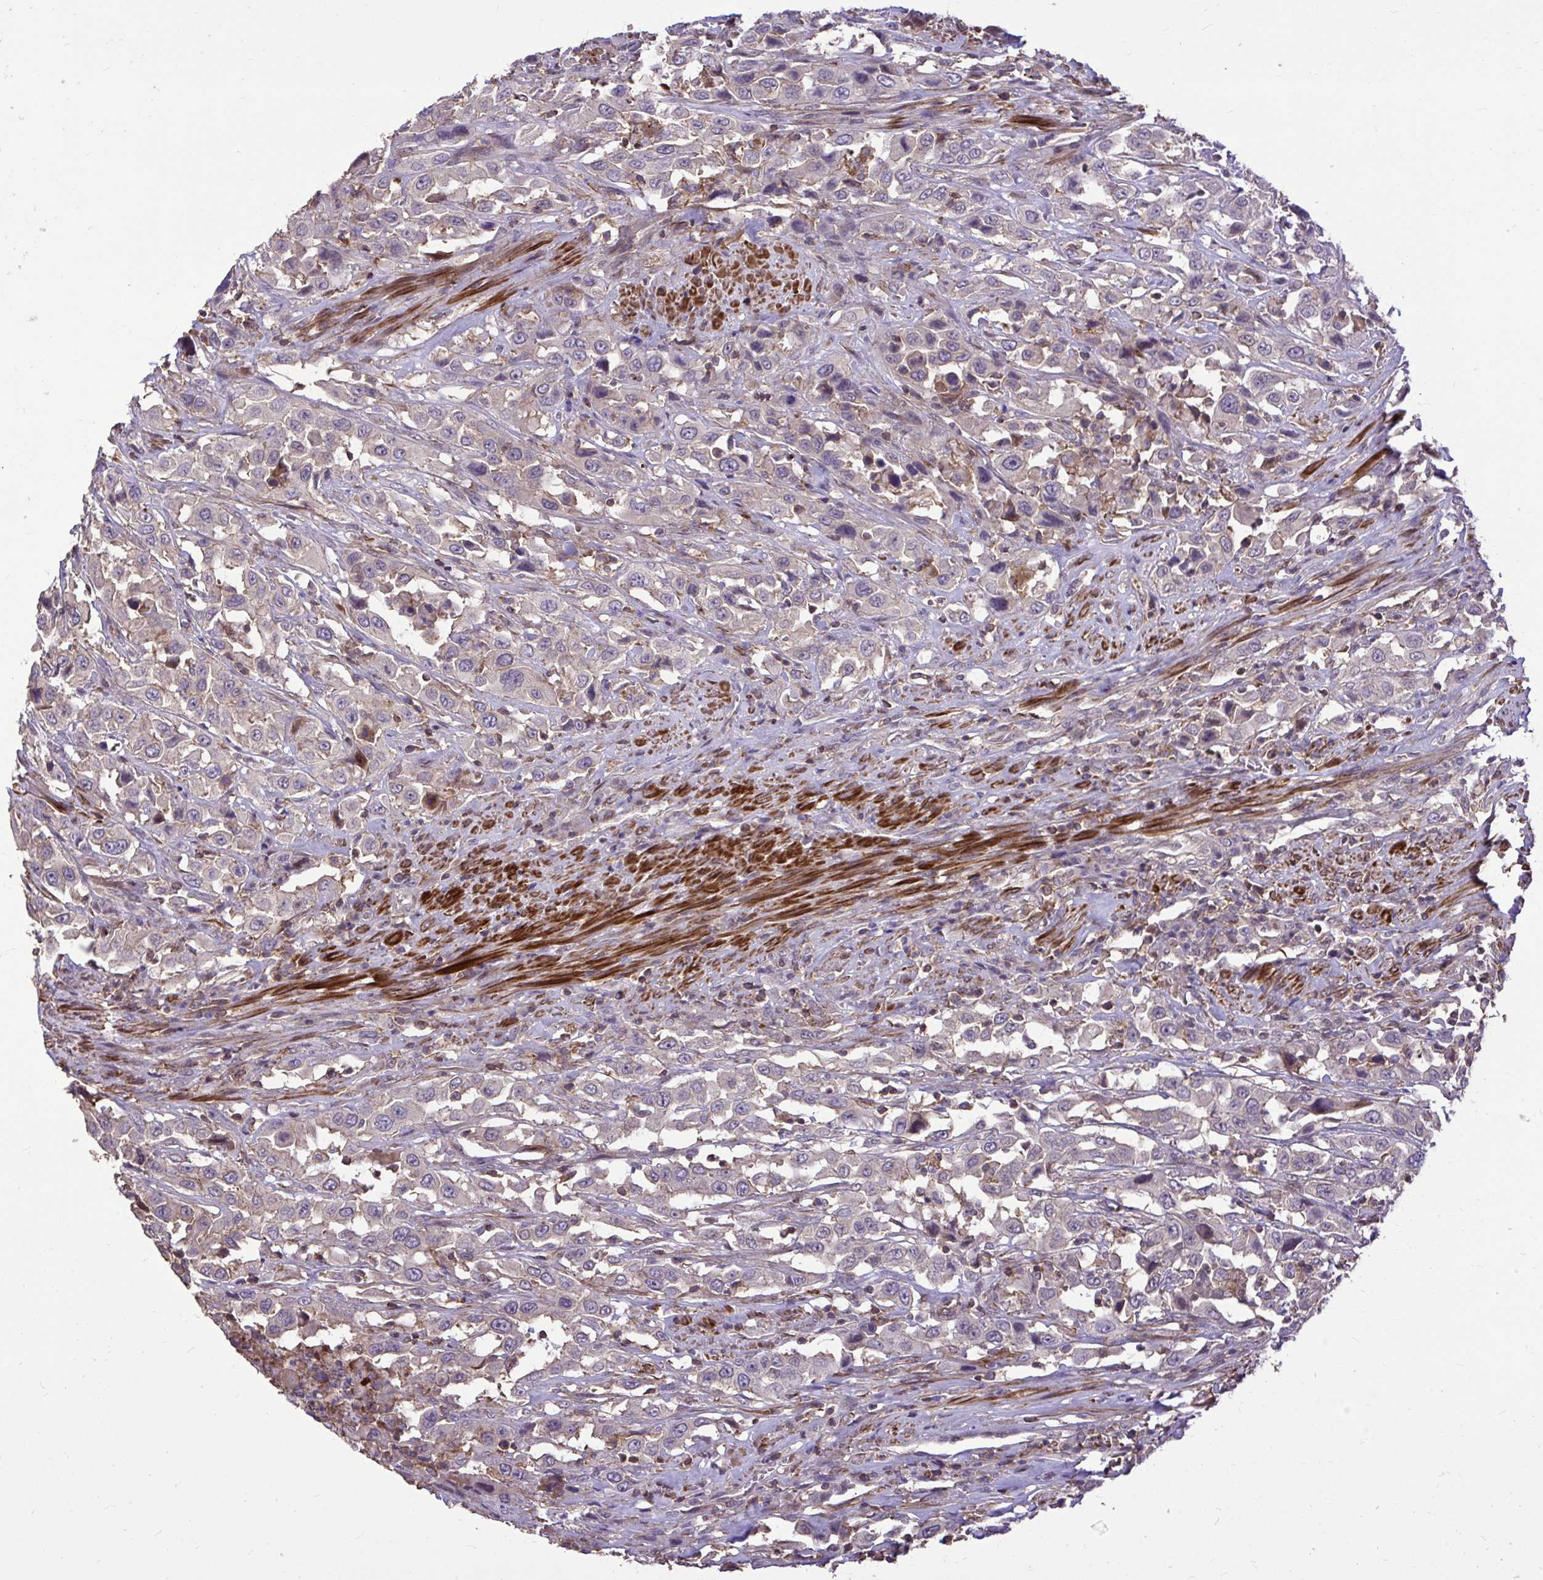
{"staining": {"intensity": "negative", "quantity": "none", "location": "none"}, "tissue": "urothelial cancer", "cell_type": "Tumor cells", "image_type": "cancer", "snomed": [{"axis": "morphology", "description": "Urothelial carcinoma, High grade"}, {"axis": "topography", "description": "Urinary bladder"}], "caption": "Tumor cells are negative for brown protein staining in urothelial cancer. The staining is performed using DAB brown chromogen with nuclei counter-stained in using hematoxylin.", "gene": "IGFL2", "patient": {"sex": "male", "age": 61}}